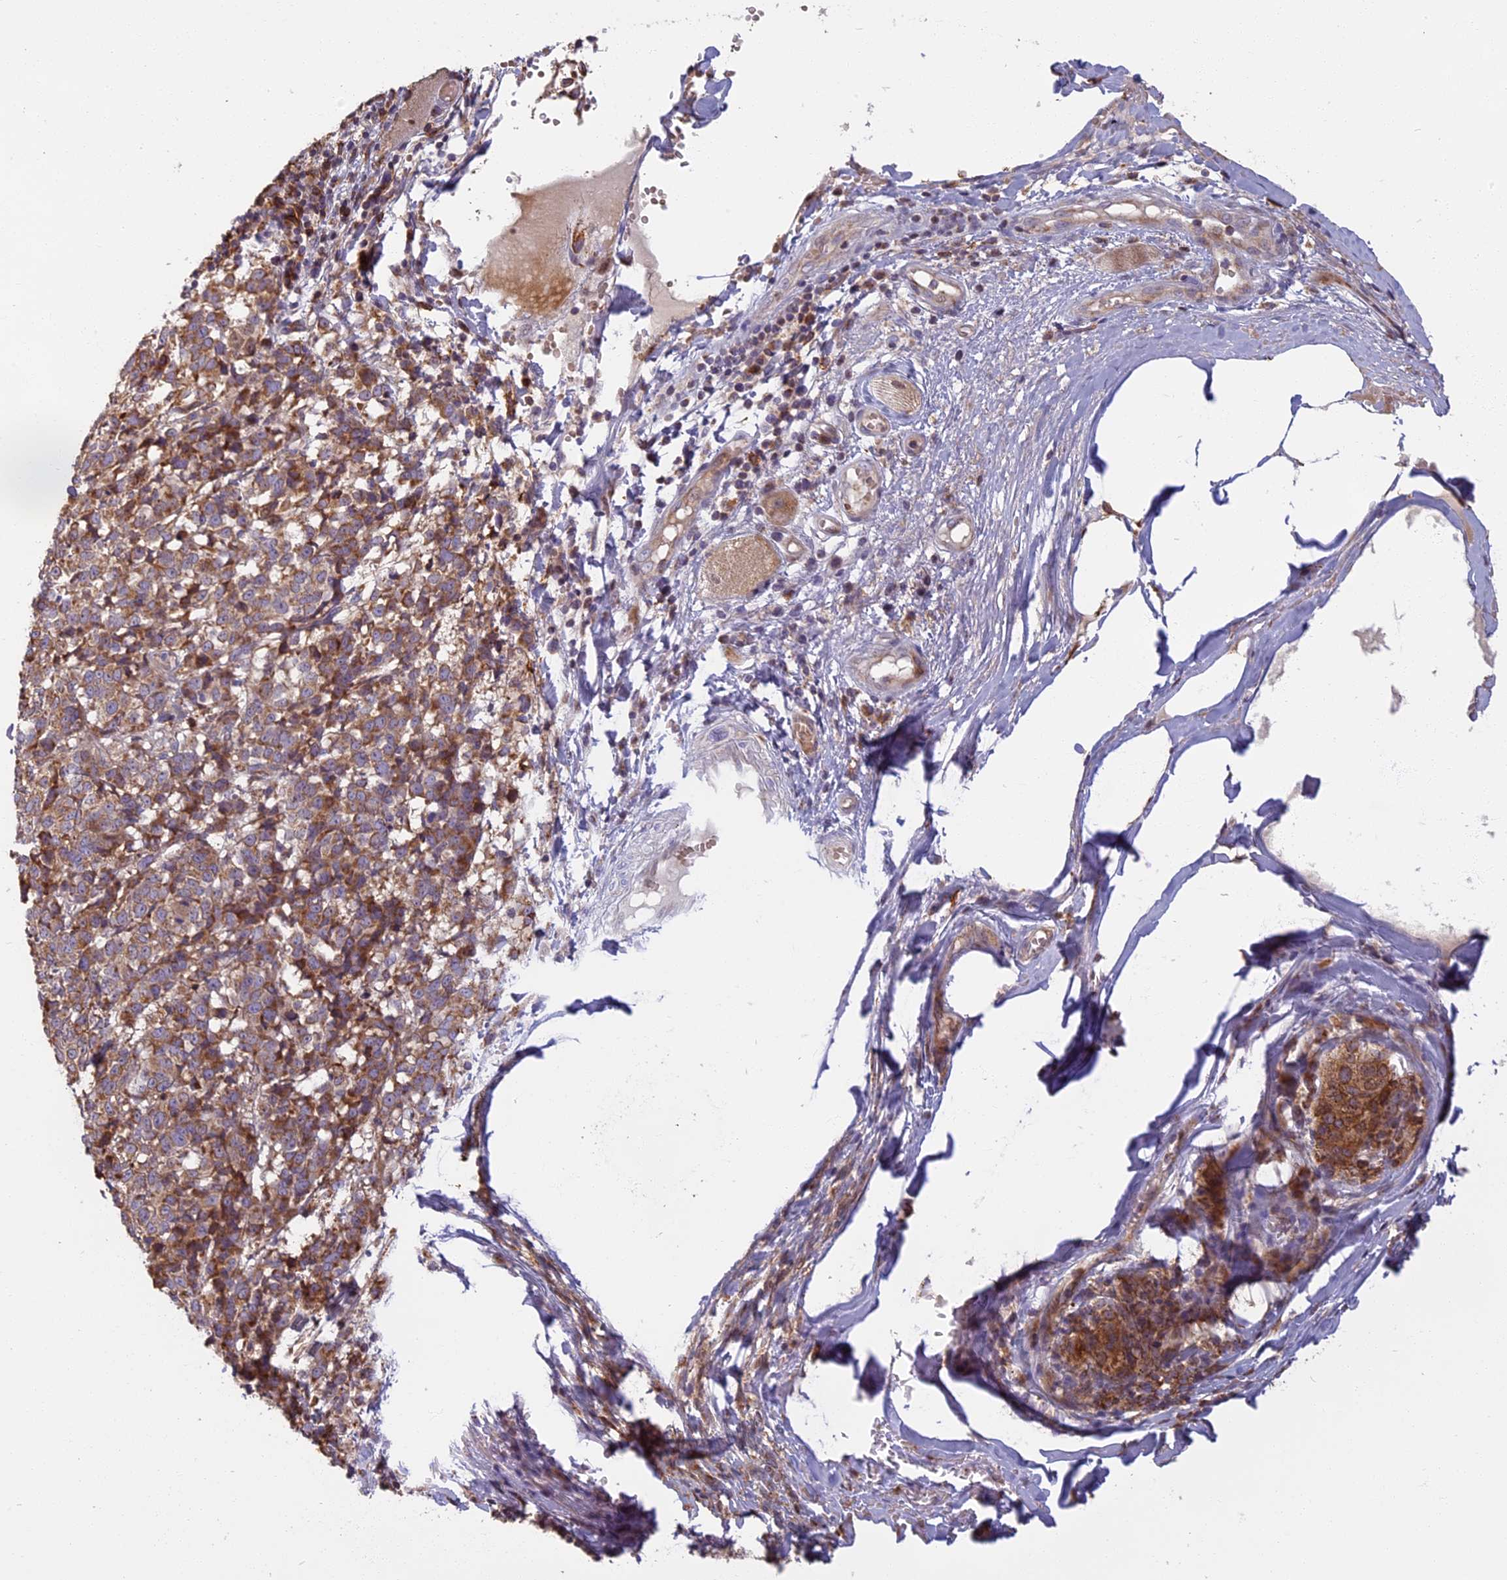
{"staining": {"intensity": "moderate", "quantity": ">75%", "location": "cytoplasmic/membranous"}, "tissue": "melanoma", "cell_type": "Tumor cells", "image_type": "cancer", "snomed": [{"axis": "morphology", "description": "Malignant melanoma, NOS"}, {"axis": "topography", "description": "Skin"}], "caption": "The photomicrograph exhibits a brown stain indicating the presence of a protein in the cytoplasmic/membranous of tumor cells in malignant melanoma.", "gene": "EDAR", "patient": {"sex": "female", "age": 72}}